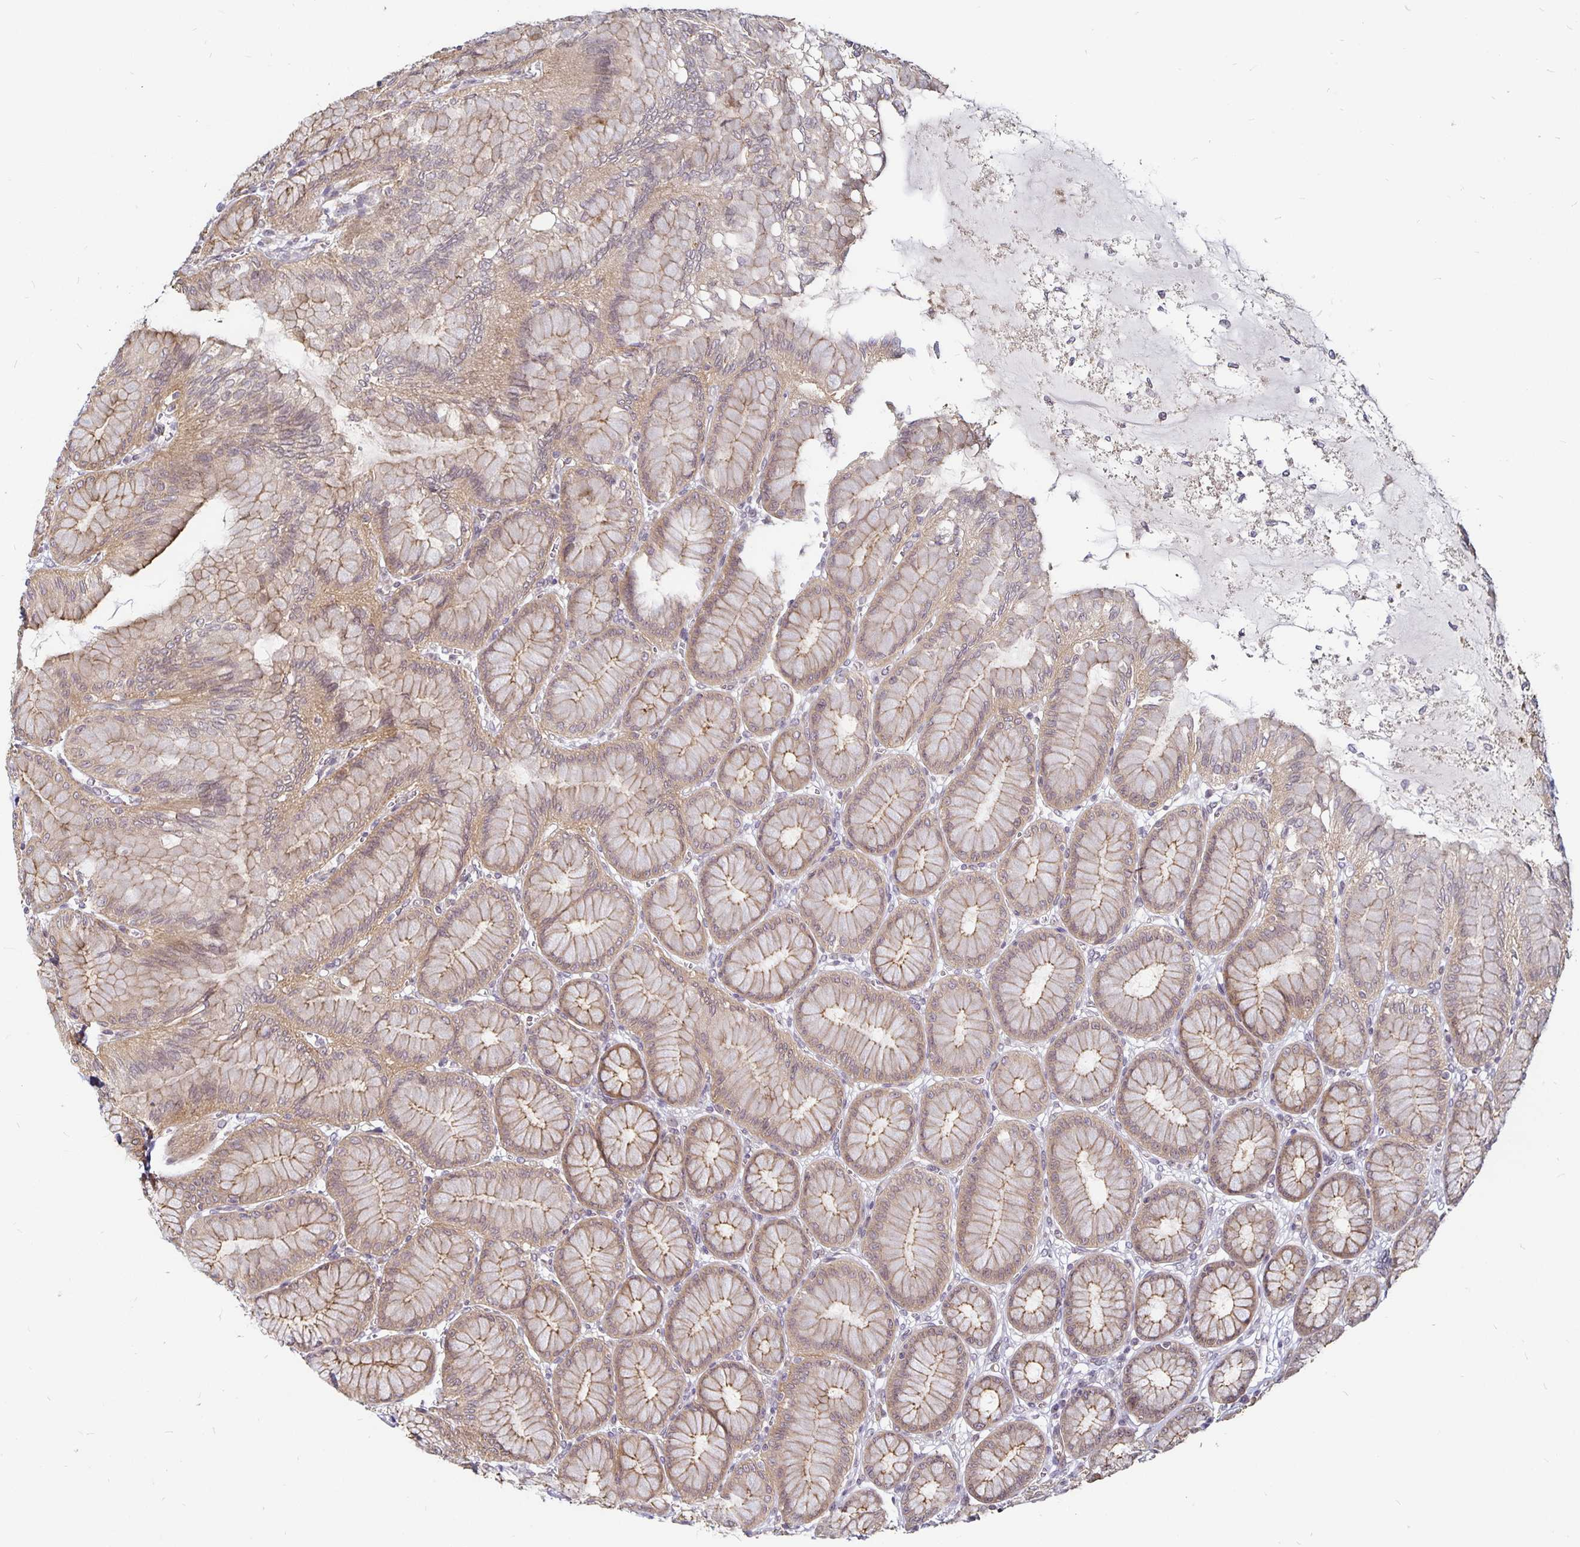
{"staining": {"intensity": "moderate", "quantity": ">75%", "location": "cytoplasmic/membranous"}, "tissue": "stomach", "cell_type": "Glandular cells", "image_type": "normal", "snomed": [{"axis": "morphology", "description": "Normal tissue, NOS"}, {"axis": "topography", "description": "Stomach"}, {"axis": "topography", "description": "Stomach, lower"}], "caption": "Immunohistochemical staining of unremarkable stomach demonstrates medium levels of moderate cytoplasmic/membranous positivity in about >75% of glandular cells. Using DAB (brown) and hematoxylin (blue) stains, captured at high magnification using brightfield microscopy.", "gene": "CYP27A1", "patient": {"sex": "male", "age": 76}}